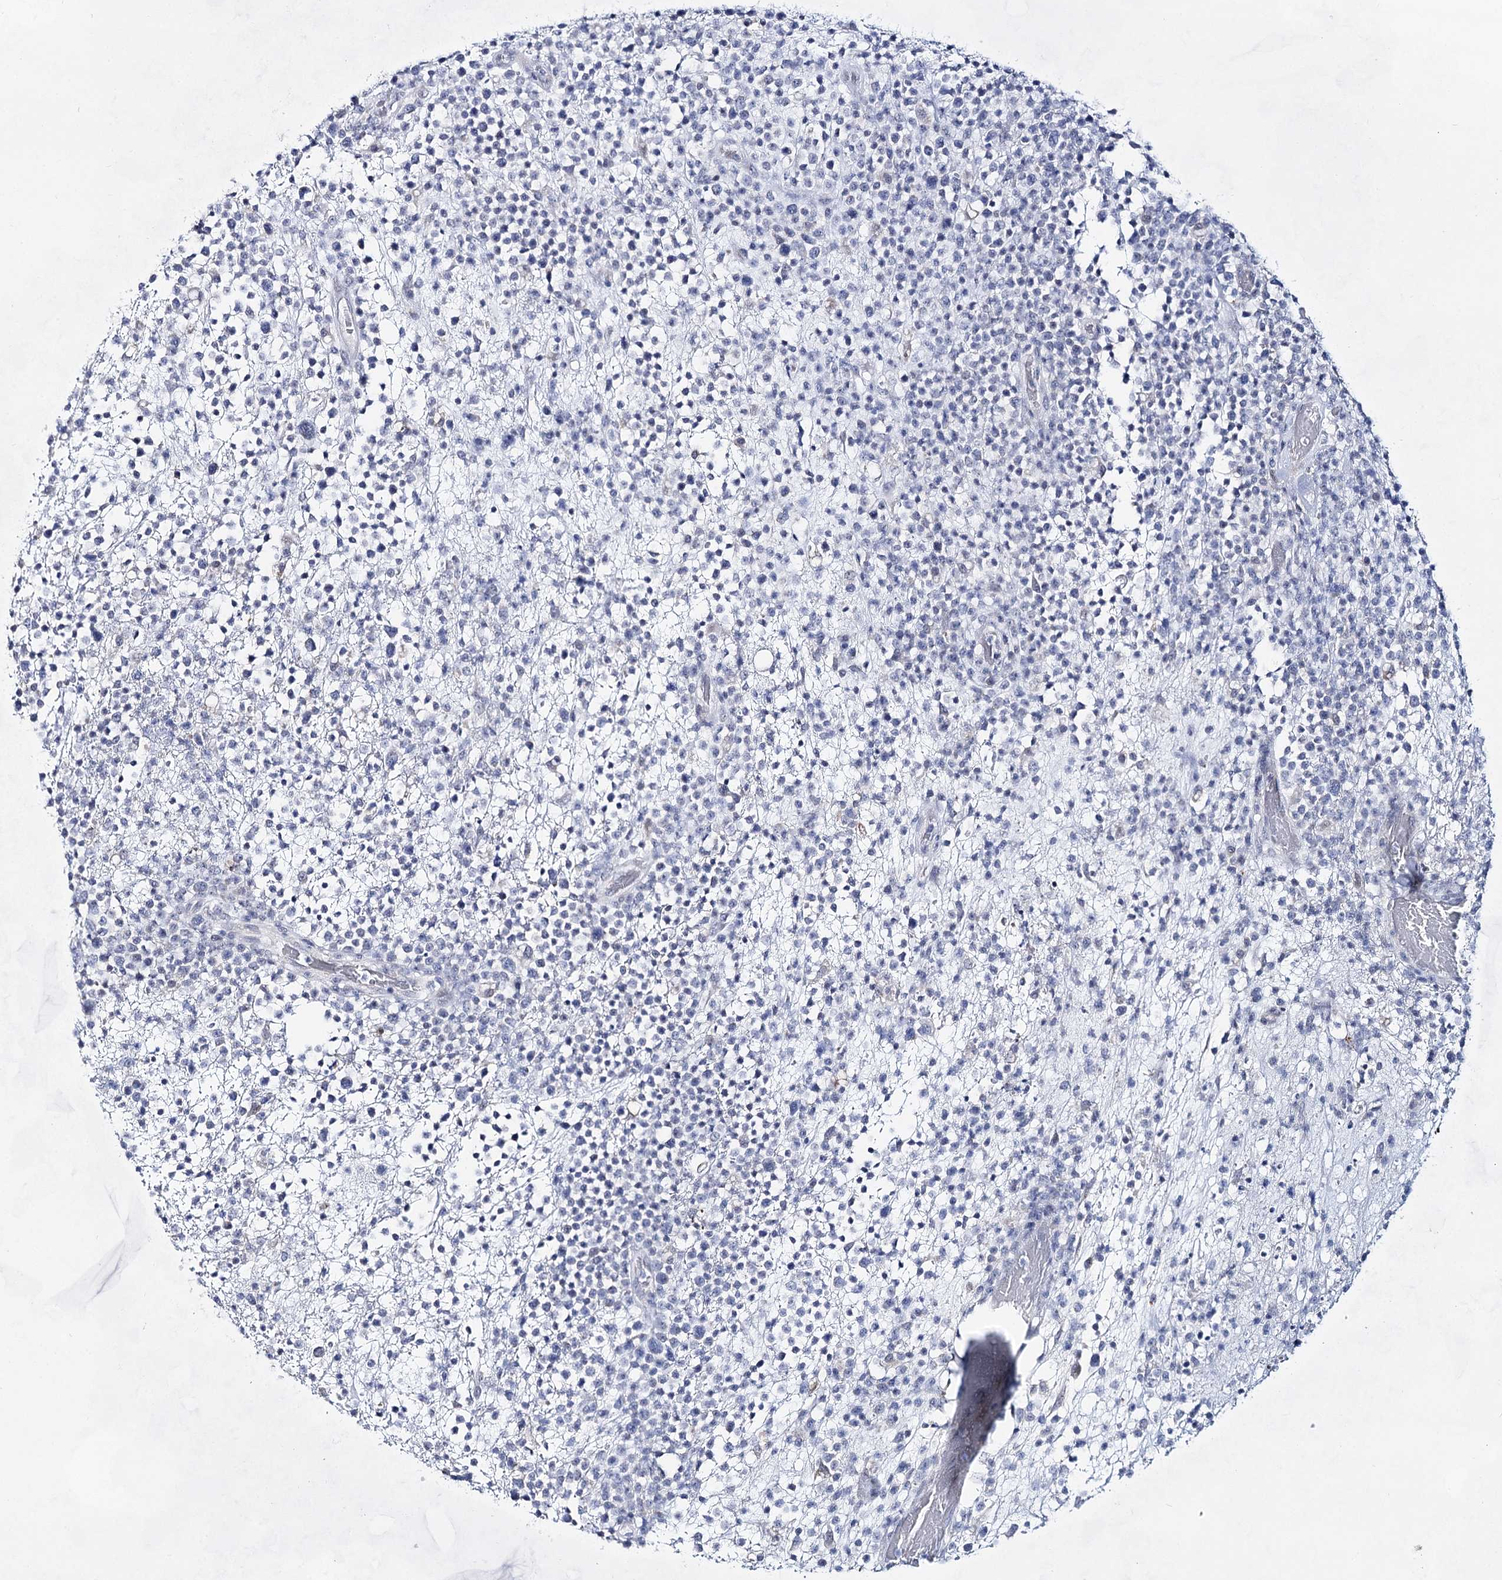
{"staining": {"intensity": "negative", "quantity": "none", "location": "none"}, "tissue": "lymphoma", "cell_type": "Tumor cells", "image_type": "cancer", "snomed": [{"axis": "morphology", "description": "Malignant lymphoma, non-Hodgkin's type, High grade"}, {"axis": "topography", "description": "Colon"}], "caption": "Immunohistochemistry (IHC) image of neoplastic tissue: human lymphoma stained with DAB (3,3'-diaminobenzidine) demonstrates no significant protein positivity in tumor cells.", "gene": "BPHL", "patient": {"sex": "female", "age": 53}}